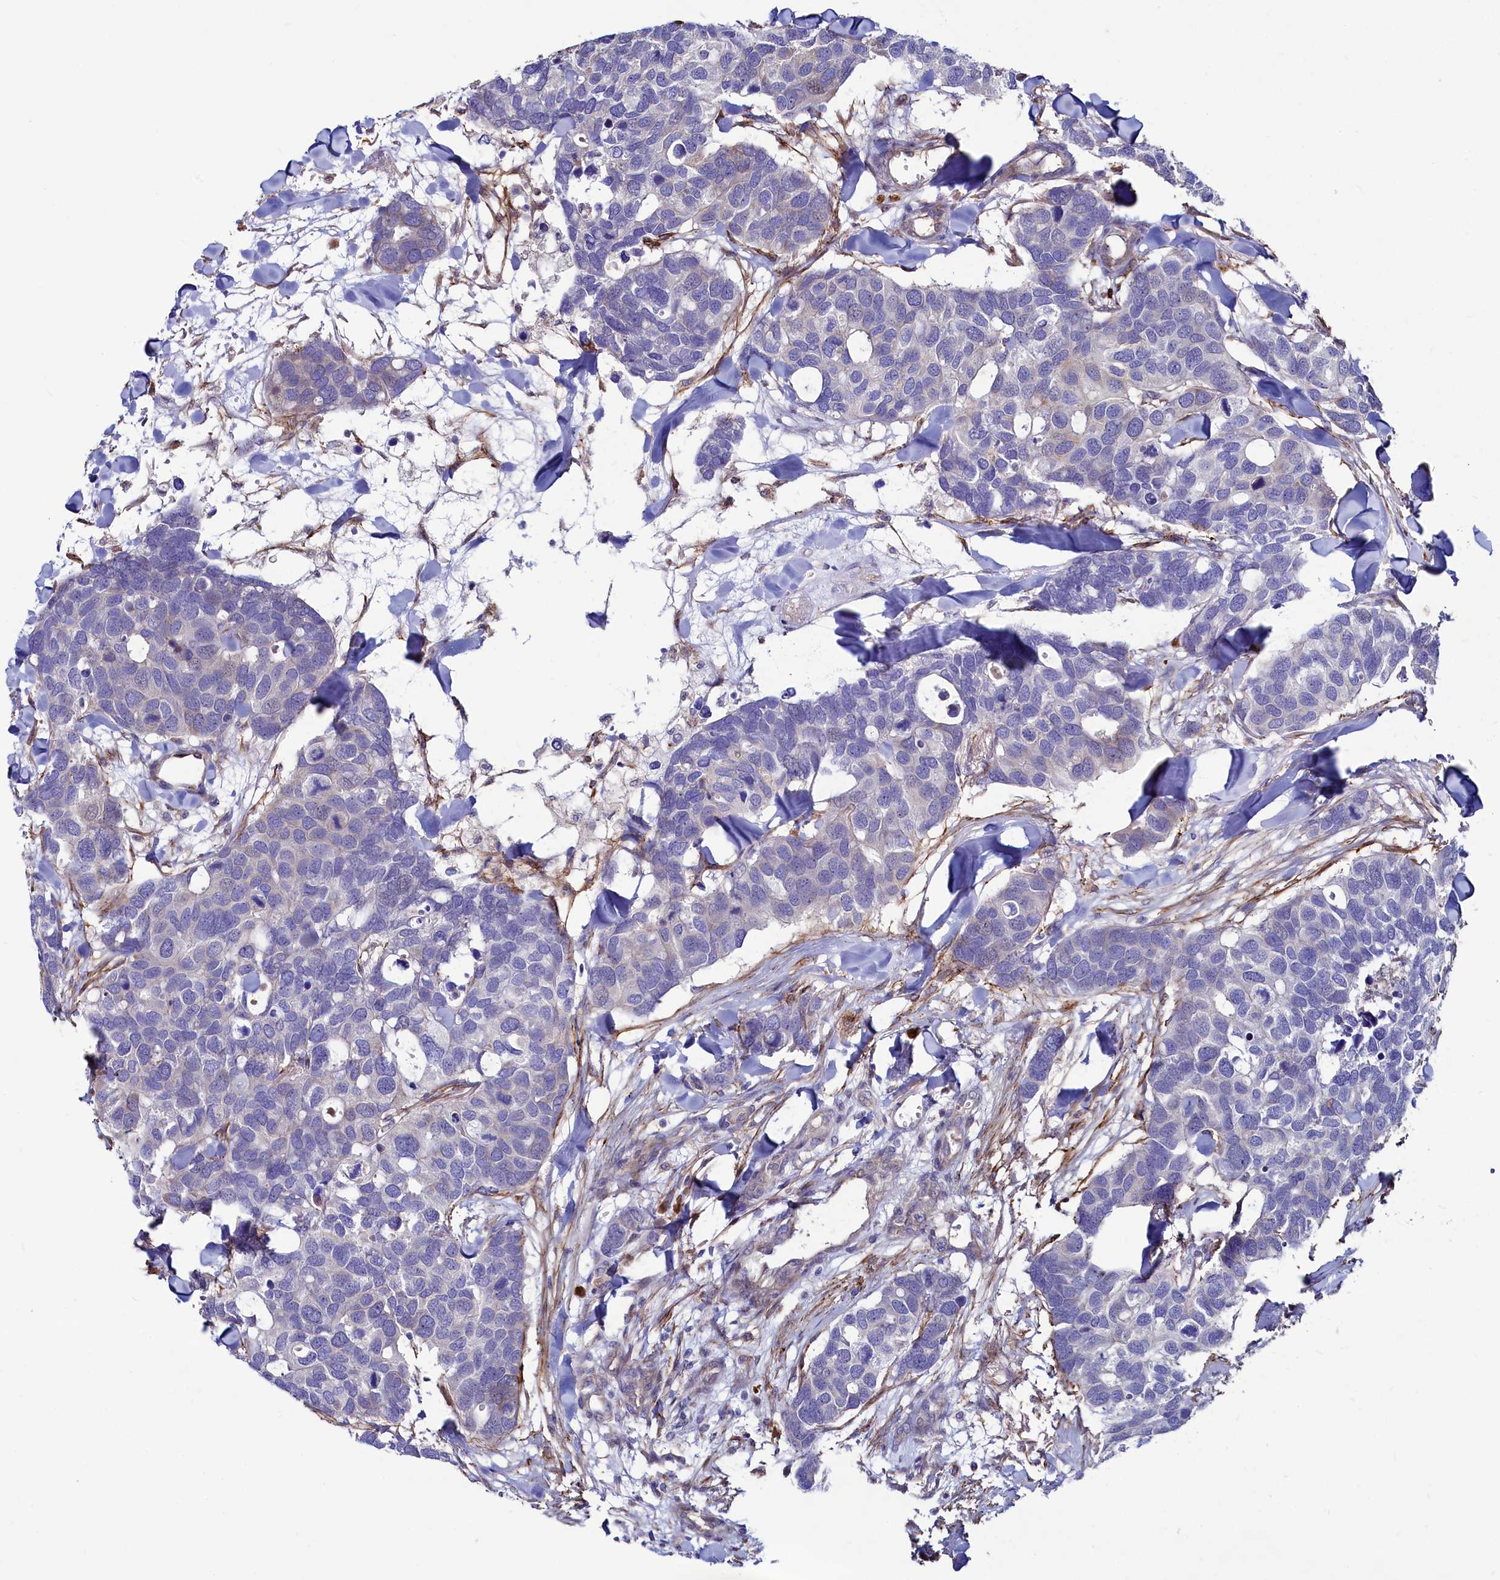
{"staining": {"intensity": "negative", "quantity": "none", "location": "none"}, "tissue": "breast cancer", "cell_type": "Tumor cells", "image_type": "cancer", "snomed": [{"axis": "morphology", "description": "Duct carcinoma"}, {"axis": "topography", "description": "Breast"}], "caption": "Histopathology image shows no significant protein positivity in tumor cells of breast infiltrating ductal carcinoma.", "gene": "ASTE1", "patient": {"sex": "female", "age": 83}}